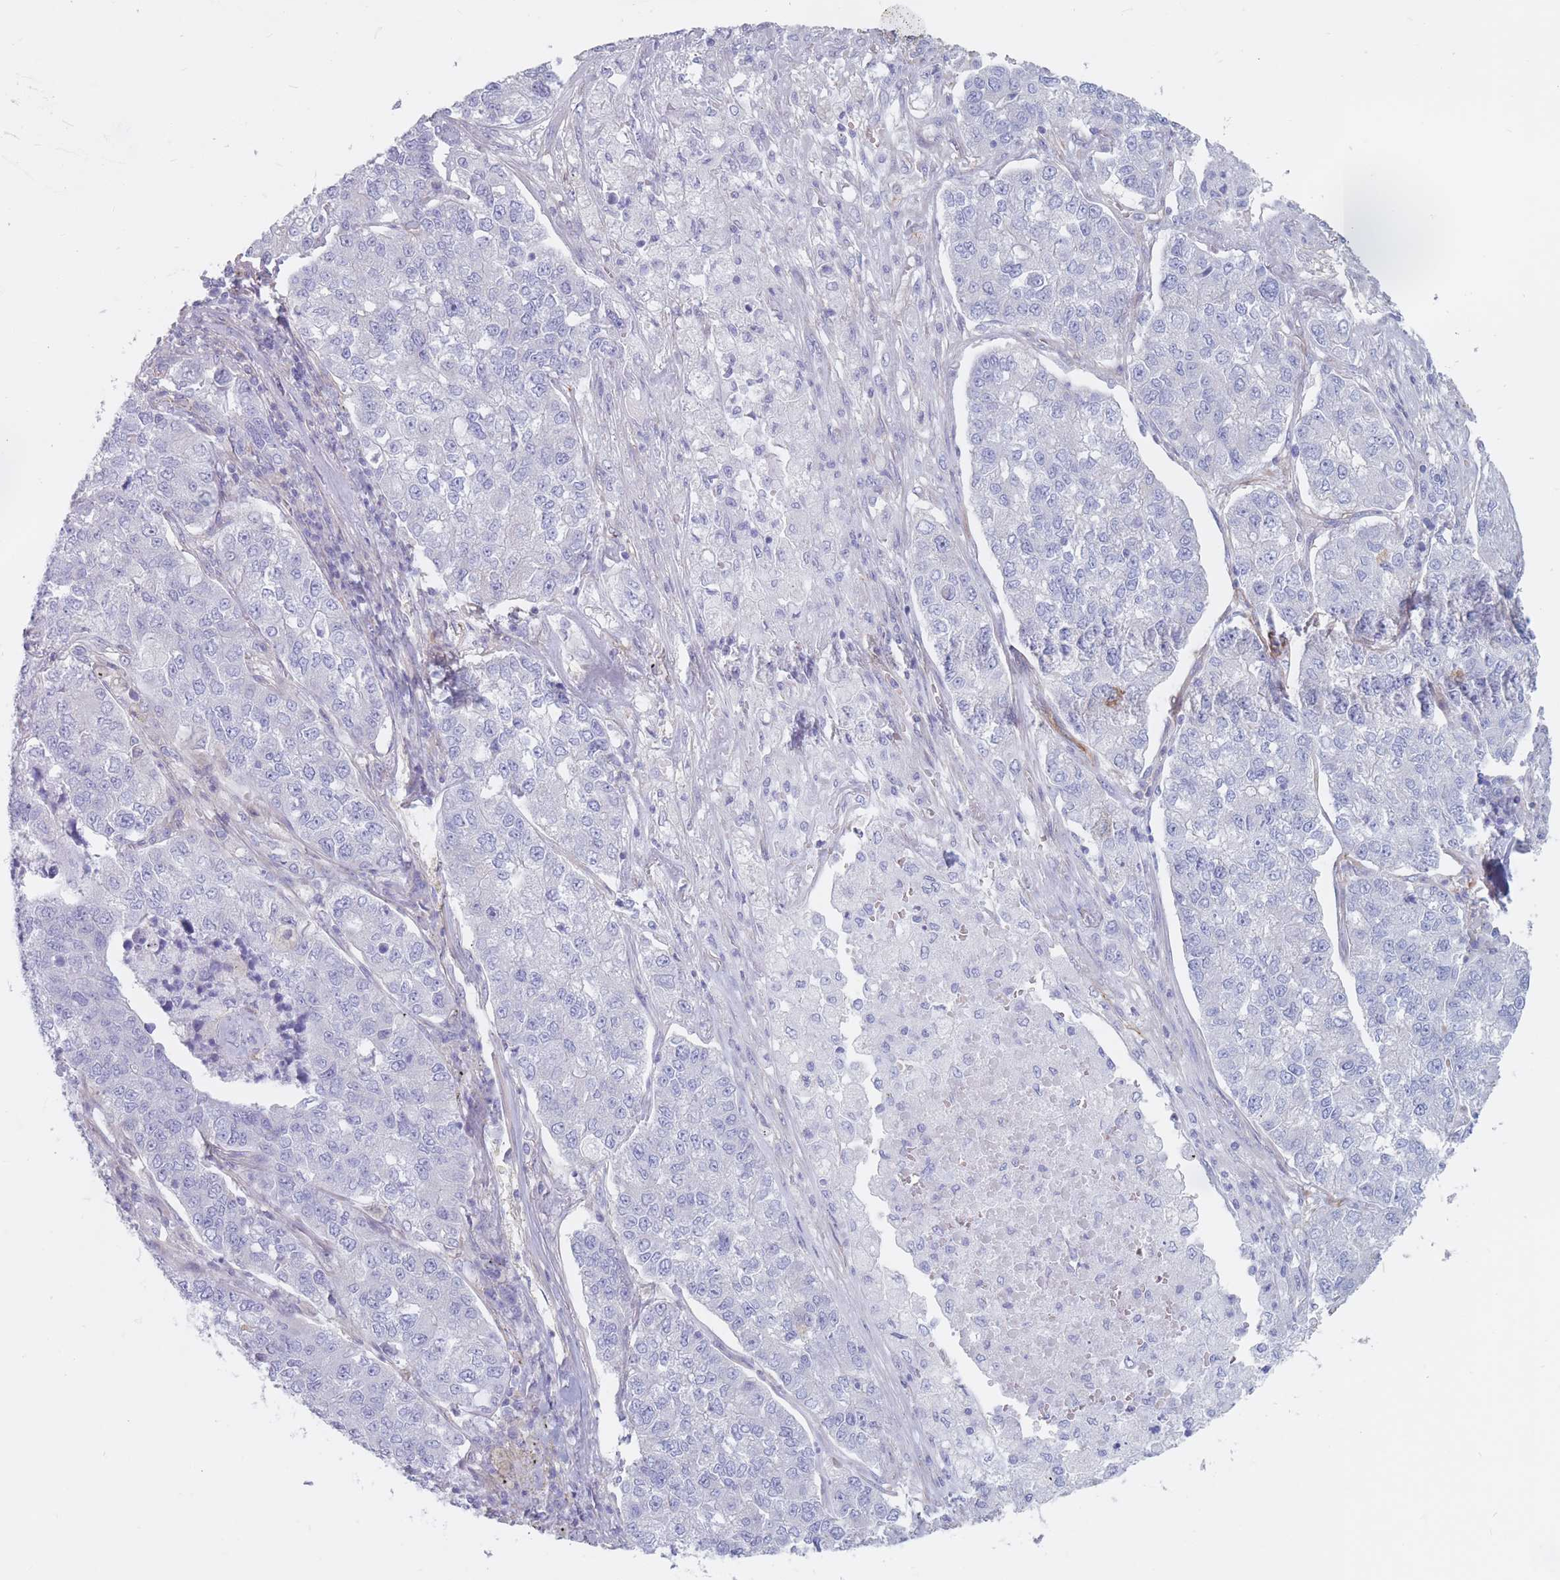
{"staining": {"intensity": "negative", "quantity": "none", "location": "none"}, "tissue": "lung cancer", "cell_type": "Tumor cells", "image_type": "cancer", "snomed": [{"axis": "morphology", "description": "Adenocarcinoma, NOS"}, {"axis": "topography", "description": "Lung"}], "caption": "This is an immunohistochemistry (IHC) micrograph of lung adenocarcinoma. There is no positivity in tumor cells.", "gene": "PLPP1", "patient": {"sex": "male", "age": 49}}